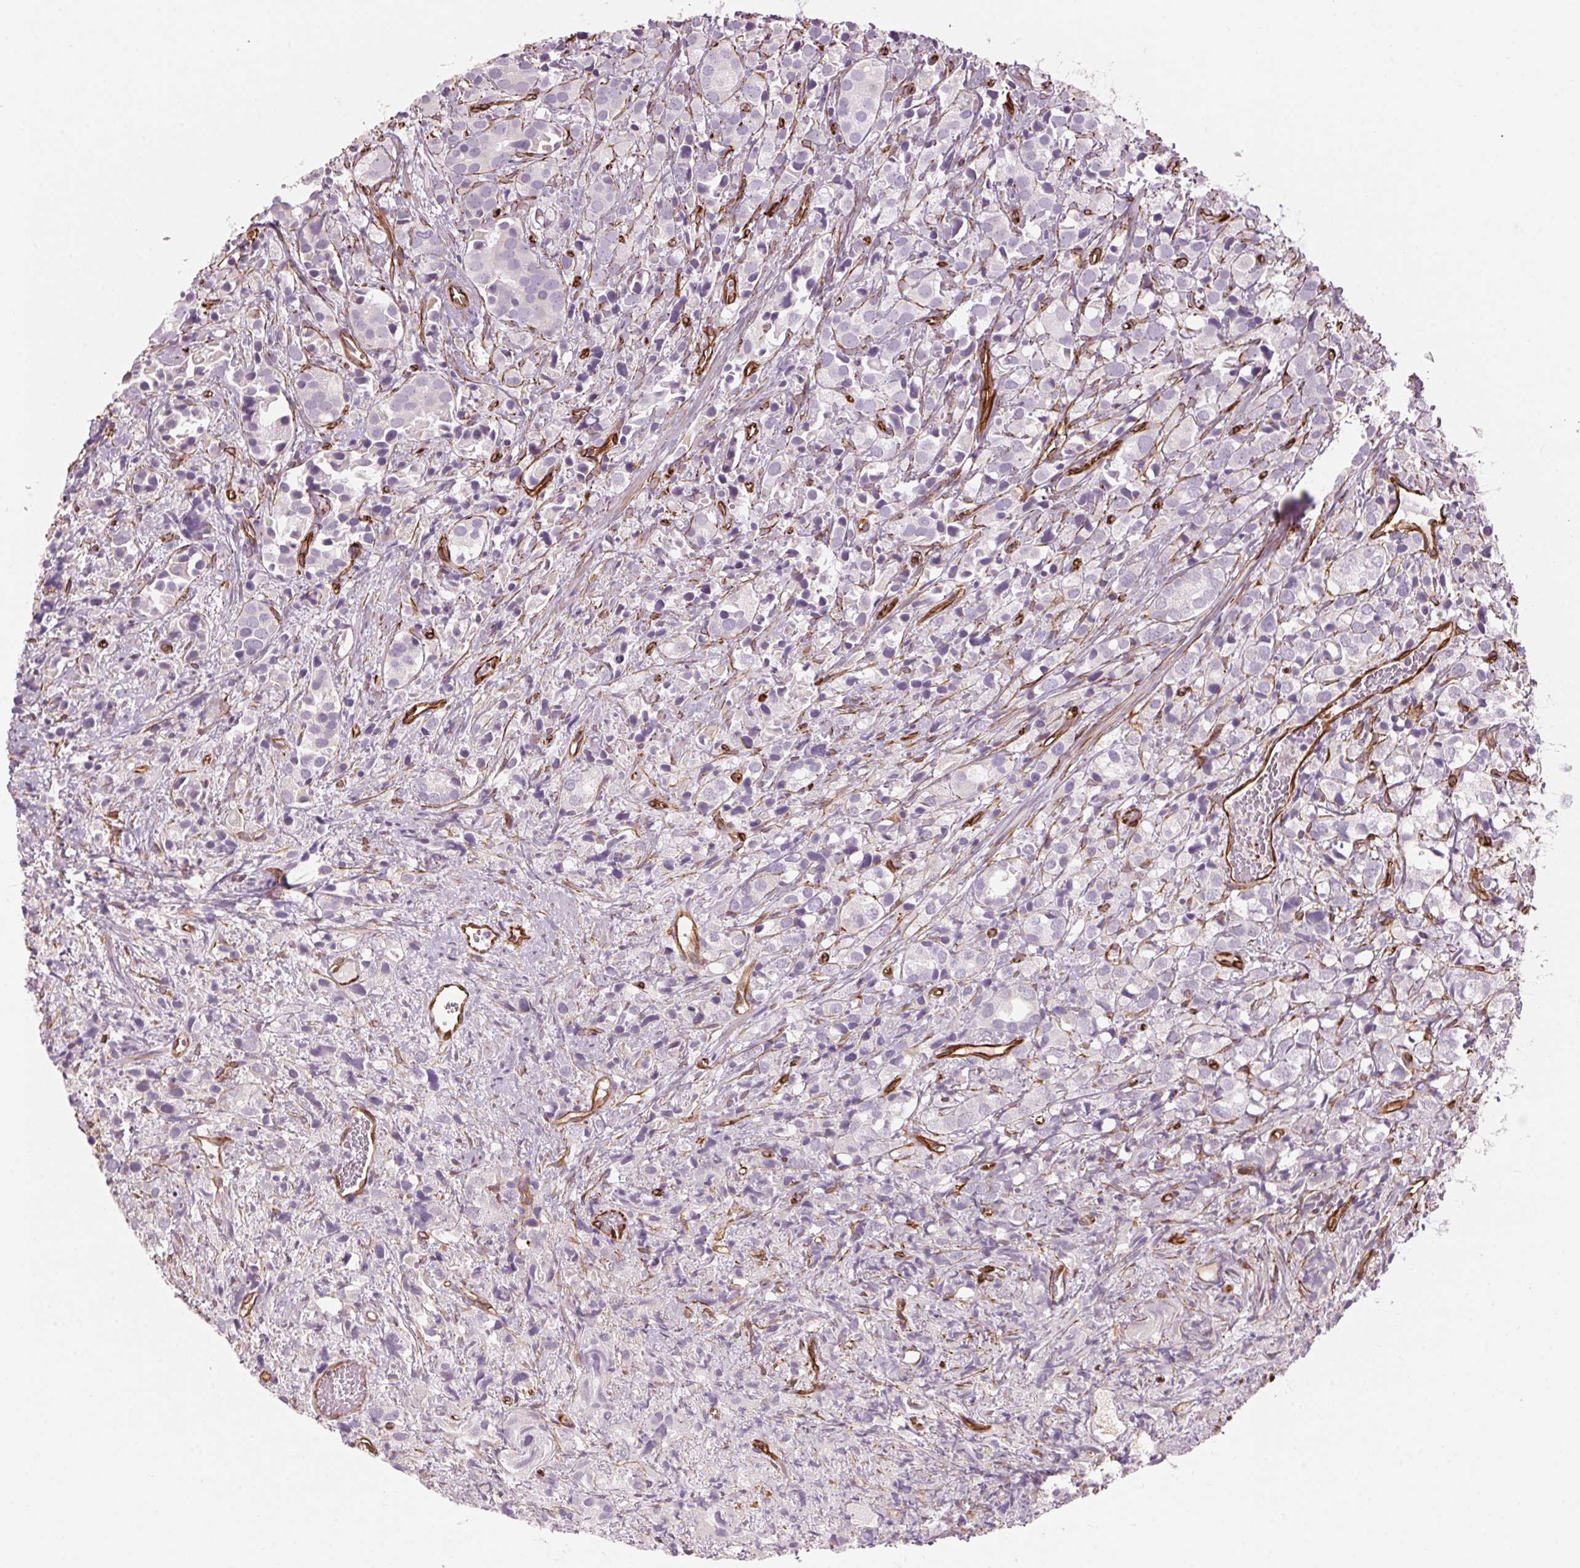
{"staining": {"intensity": "negative", "quantity": "none", "location": "none"}, "tissue": "prostate cancer", "cell_type": "Tumor cells", "image_type": "cancer", "snomed": [{"axis": "morphology", "description": "Adenocarcinoma, High grade"}, {"axis": "topography", "description": "Prostate"}], "caption": "A micrograph of high-grade adenocarcinoma (prostate) stained for a protein shows no brown staining in tumor cells.", "gene": "CLPS", "patient": {"sex": "male", "age": 86}}